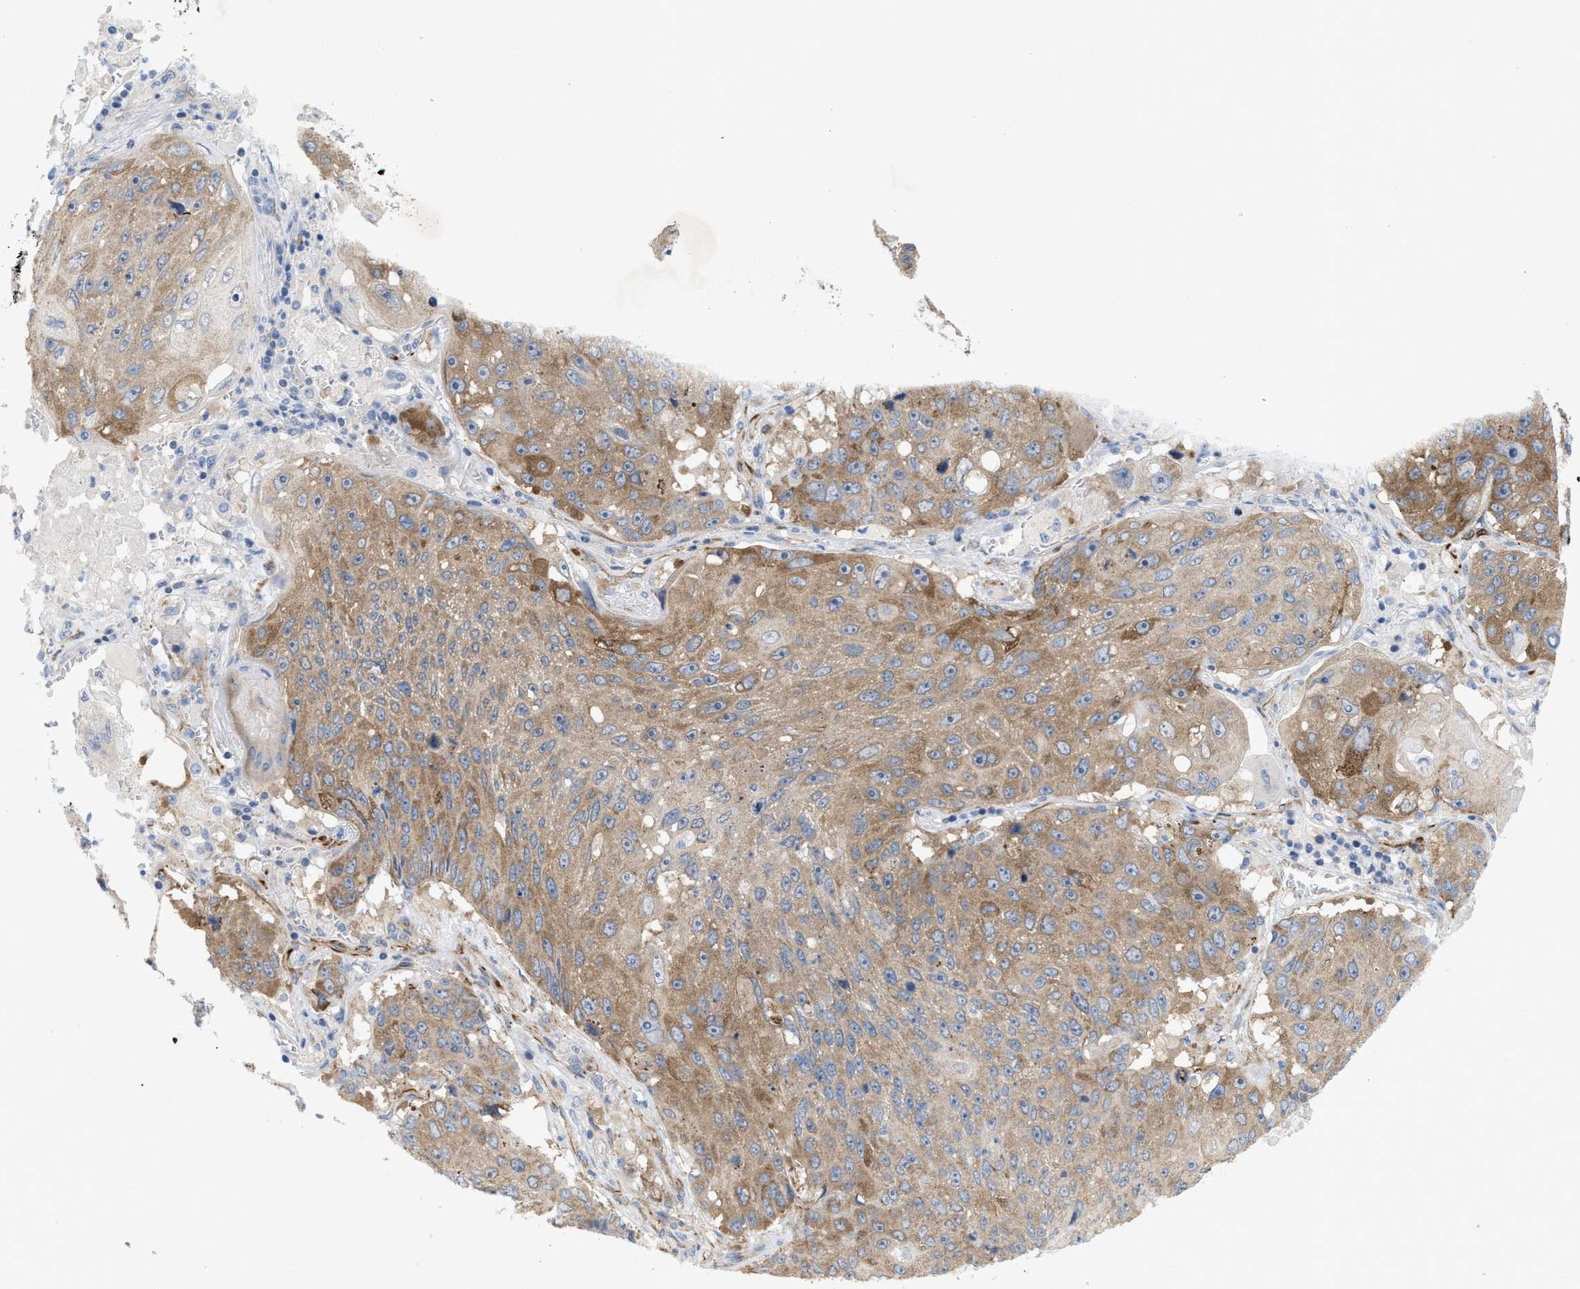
{"staining": {"intensity": "moderate", "quantity": ">75%", "location": "cytoplasmic/membranous"}, "tissue": "lung cancer", "cell_type": "Tumor cells", "image_type": "cancer", "snomed": [{"axis": "morphology", "description": "Squamous cell carcinoma, NOS"}, {"axis": "topography", "description": "Lung"}], "caption": "Brown immunohistochemical staining in lung cancer shows moderate cytoplasmic/membranous positivity in approximately >75% of tumor cells. (brown staining indicates protein expression, while blue staining denotes nuclei).", "gene": "UBAP2", "patient": {"sex": "male", "age": 61}}